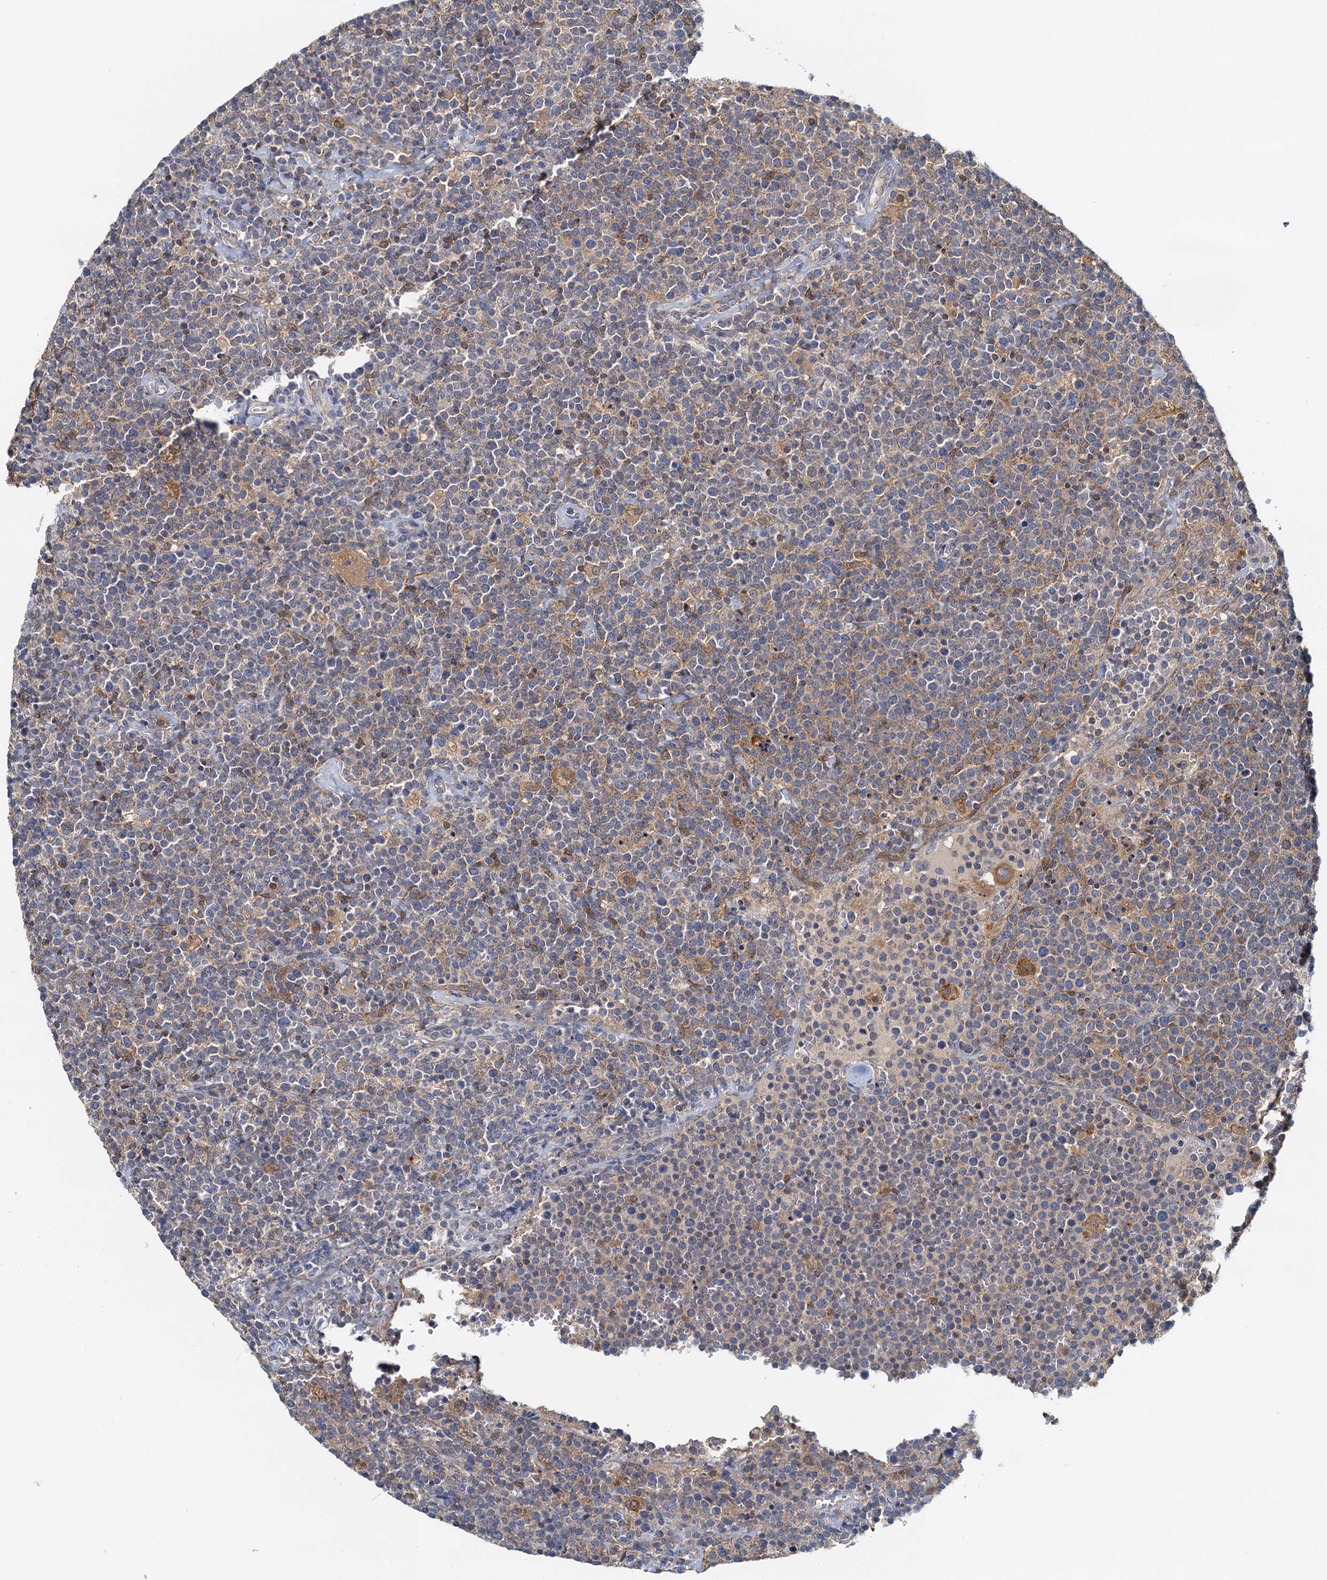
{"staining": {"intensity": "weak", "quantity": "25%-75%", "location": "cytoplasmic/membranous"}, "tissue": "lymphoma", "cell_type": "Tumor cells", "image_type": "cancer", "snomed": [{"axis": "morphology", "description": "Malignant lymphoma, non-Hodgkin's type, High grade"}, {"axis": "topography", "description": "Lymph node"}], "caption": "The micrograph demonstrates immunohistochemical staining of malignant lymphoma, non-Hodgkin's type (high-grade). There is weak cytoplasmic/membranous positivity is appreciated in about 25%-75% of tumor cells. (Stains: DAB (3,3'-diaminobenzidine) in brown, nuclei in blue, Microscopy: brightfield microscopy at high magnification).", "gene": "TOLLIP", "patient": {"sex": "male", "age": 61}}